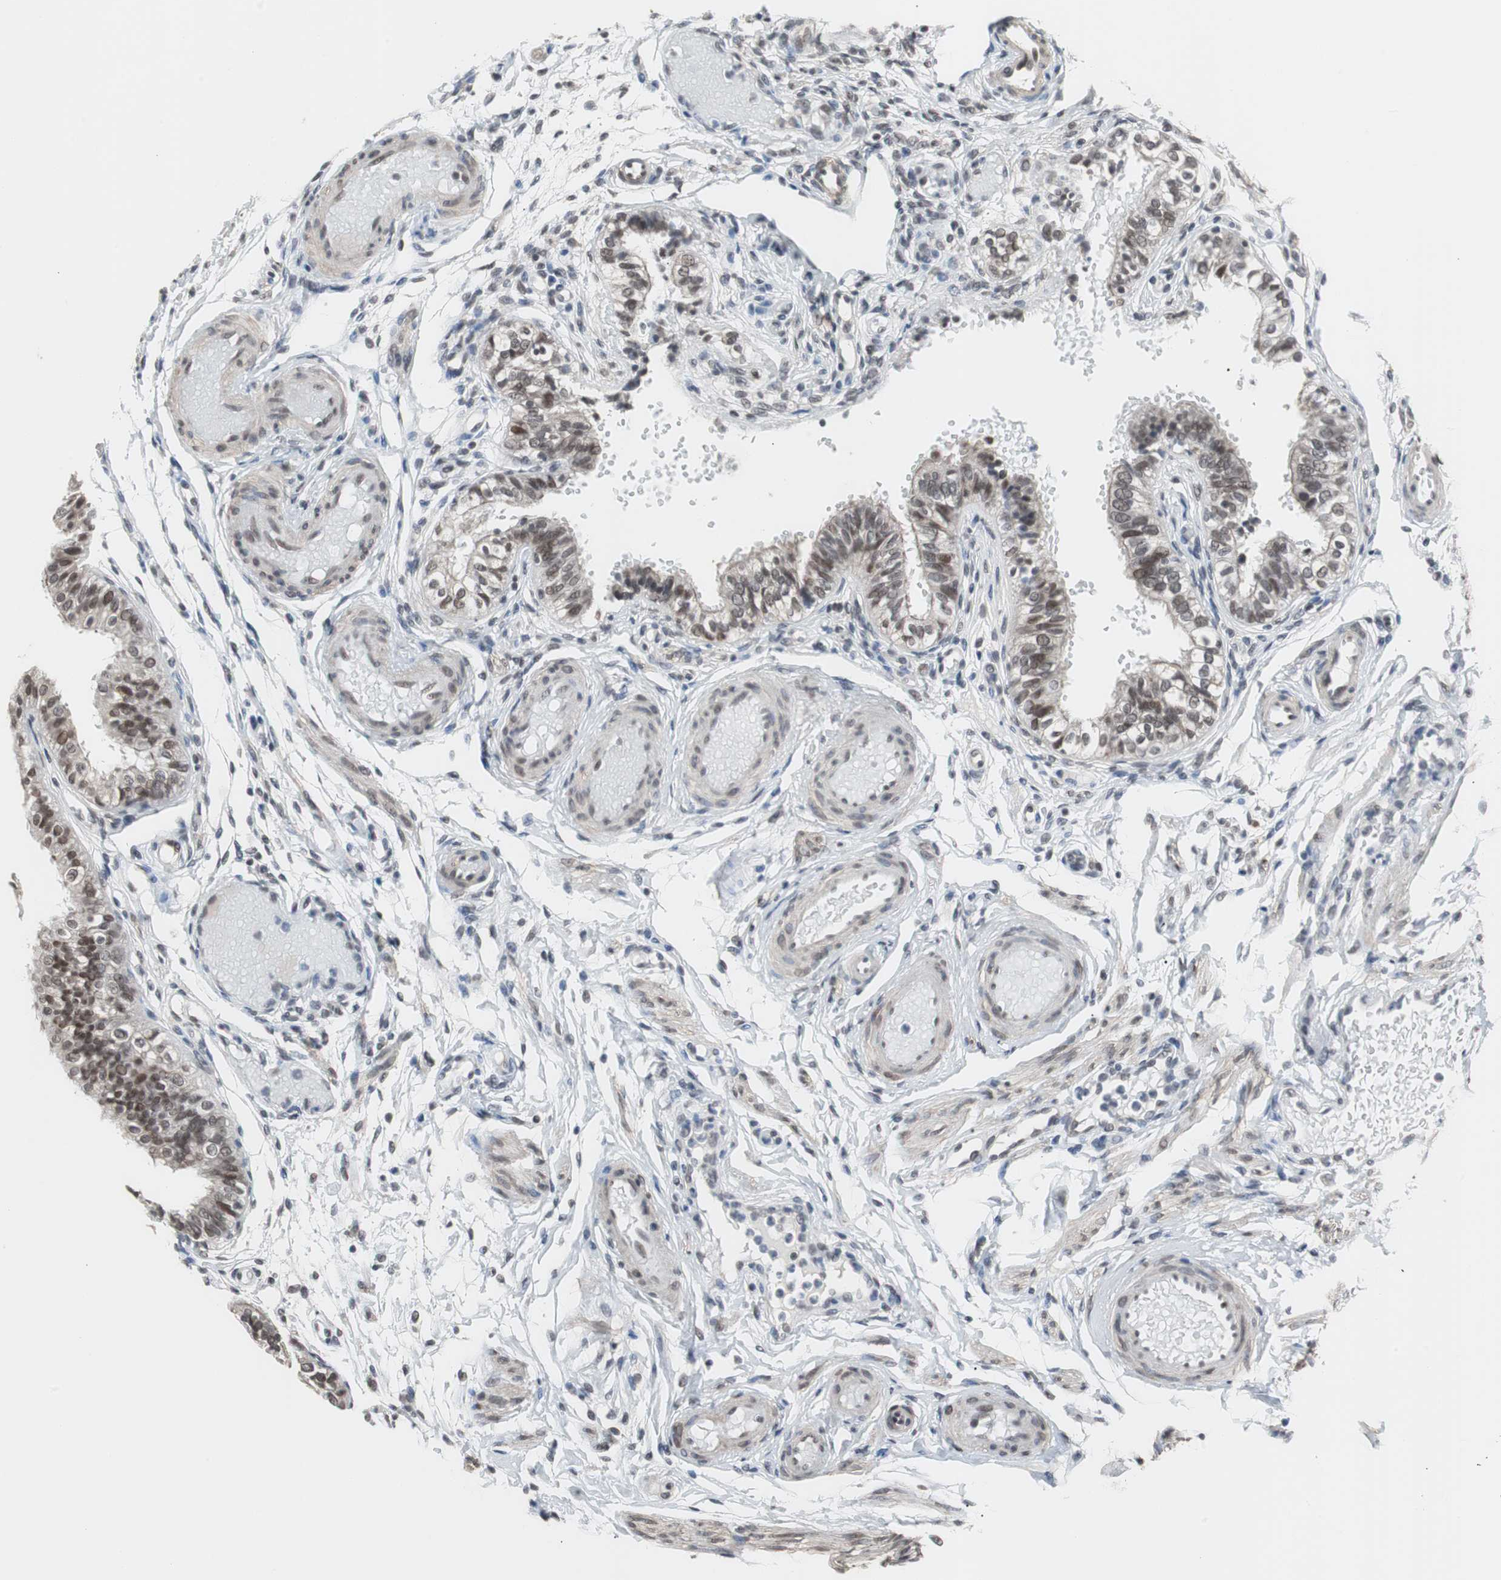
{"staining": {"intensity": "moderate", "quantity": ">75%", "location": "cytoplasmic/membranous,nuclear"}, "tissue": "fallopian tube", "cell_type": "Glandular cells", "image_type": "normal", "snomed": [{"axis": "morphology", "description": "Normal tissue, NOS"}, {"axis": "morphology", "description": "Dermoid, NOS"}, {"axis": "topography", "description": "Fallopian tube"}], "caption": "Immunohistochemical staining of unremarkable fallopian tube displays moderate cytoplasmic/membranous,nuclear protein positivity in approximately >75% of glandular cells. (DAB IHC with brightfield microscopy, high magnification).", "gene": "TAF7", "patient": {"sex": "female", "age": 33}}